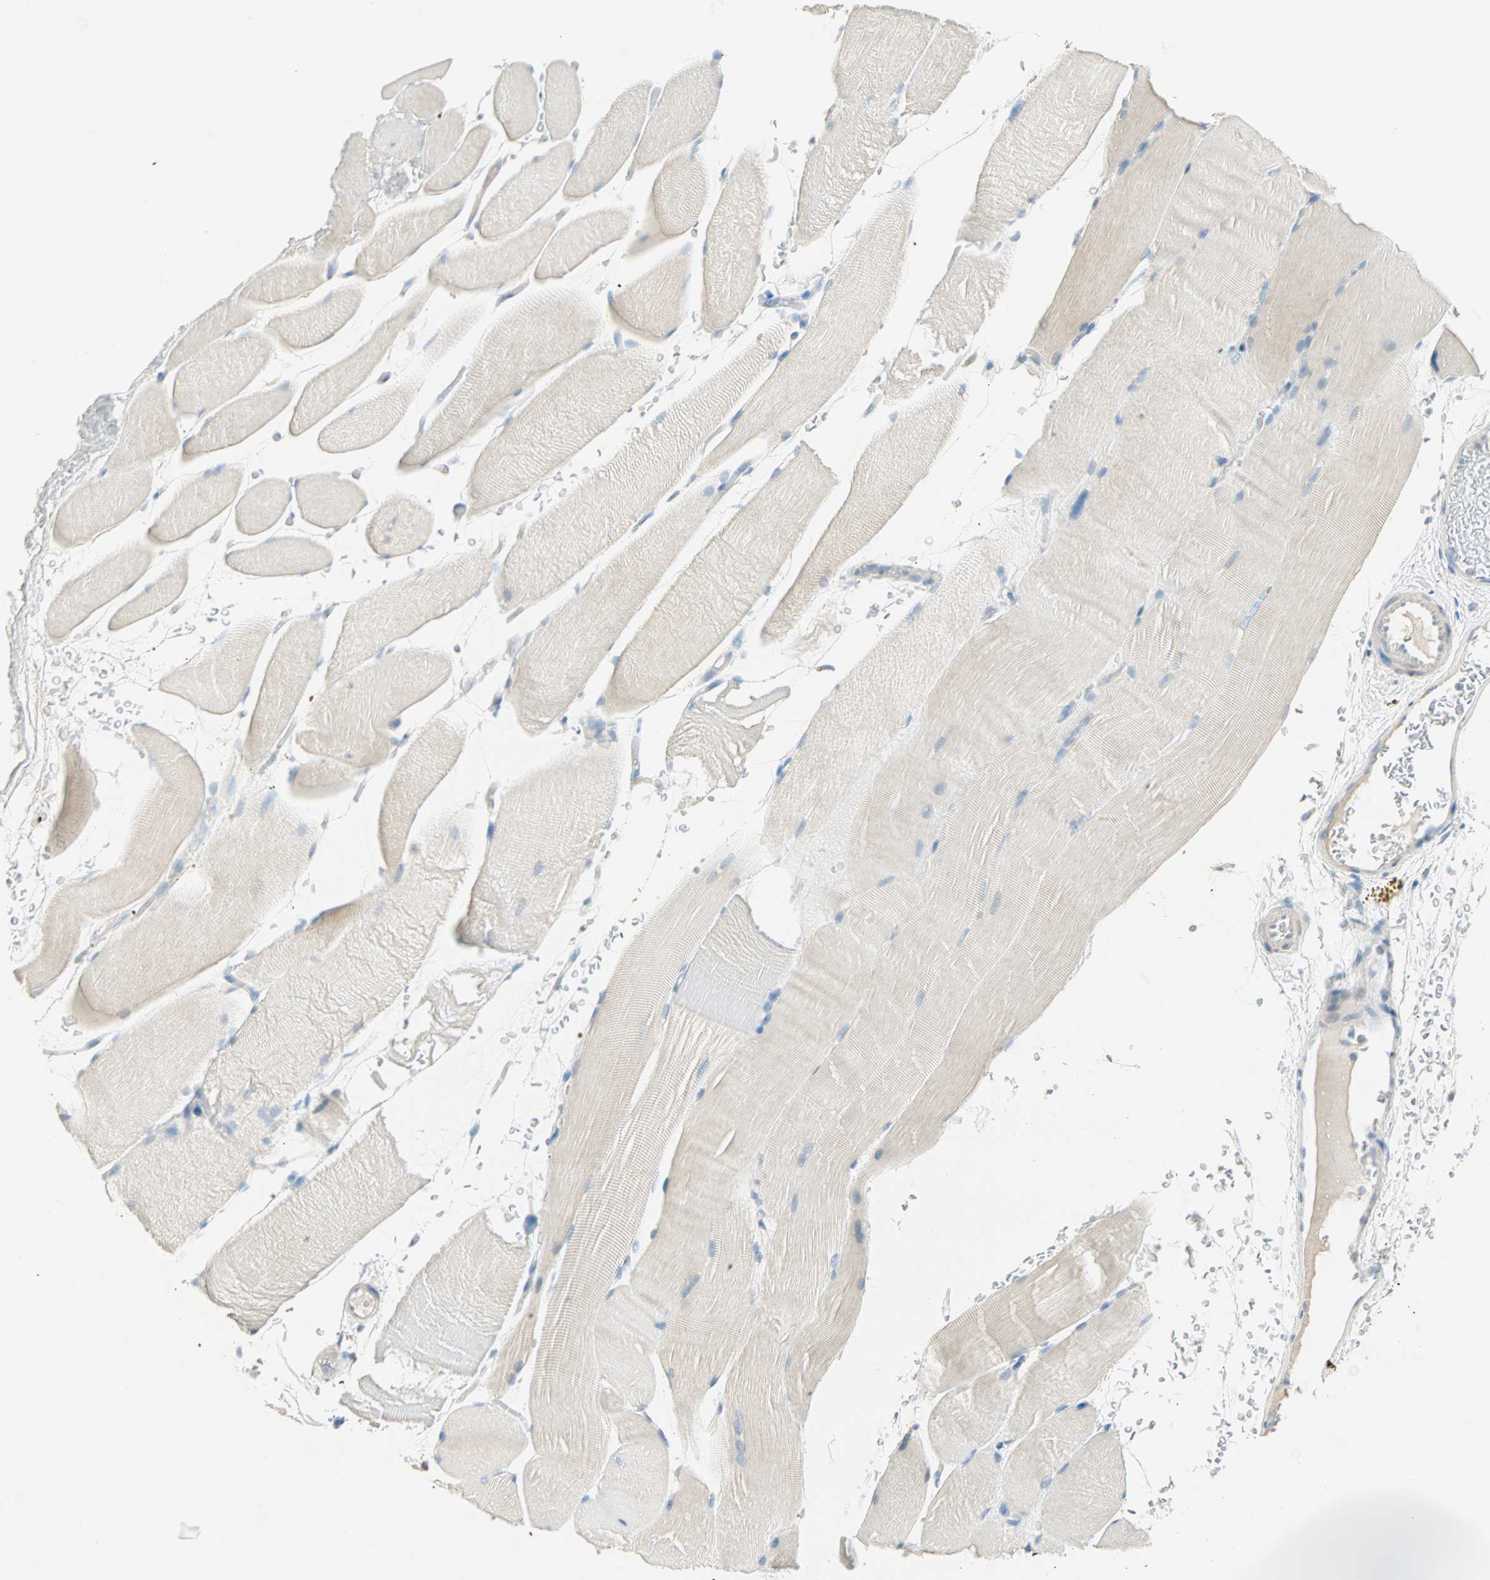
{"staining": {"intensity": "negative", "quantity": "none", "location": "none"}, "tissue": "skeletal muscle", "cell_type": "Myocytes", "image_type": "normal", "snomed": [{"axis": "morphology", "description": "Normal tissue, NOS"}, {"axis": "topography", "description": "Skeletal muscle"}], "caption": "This is an IHC micrograph of normal skeletal muscle. There is no positivity in myocytes.", "gene": "ATF6", "patient": {"sex": "female", "age": 37}}